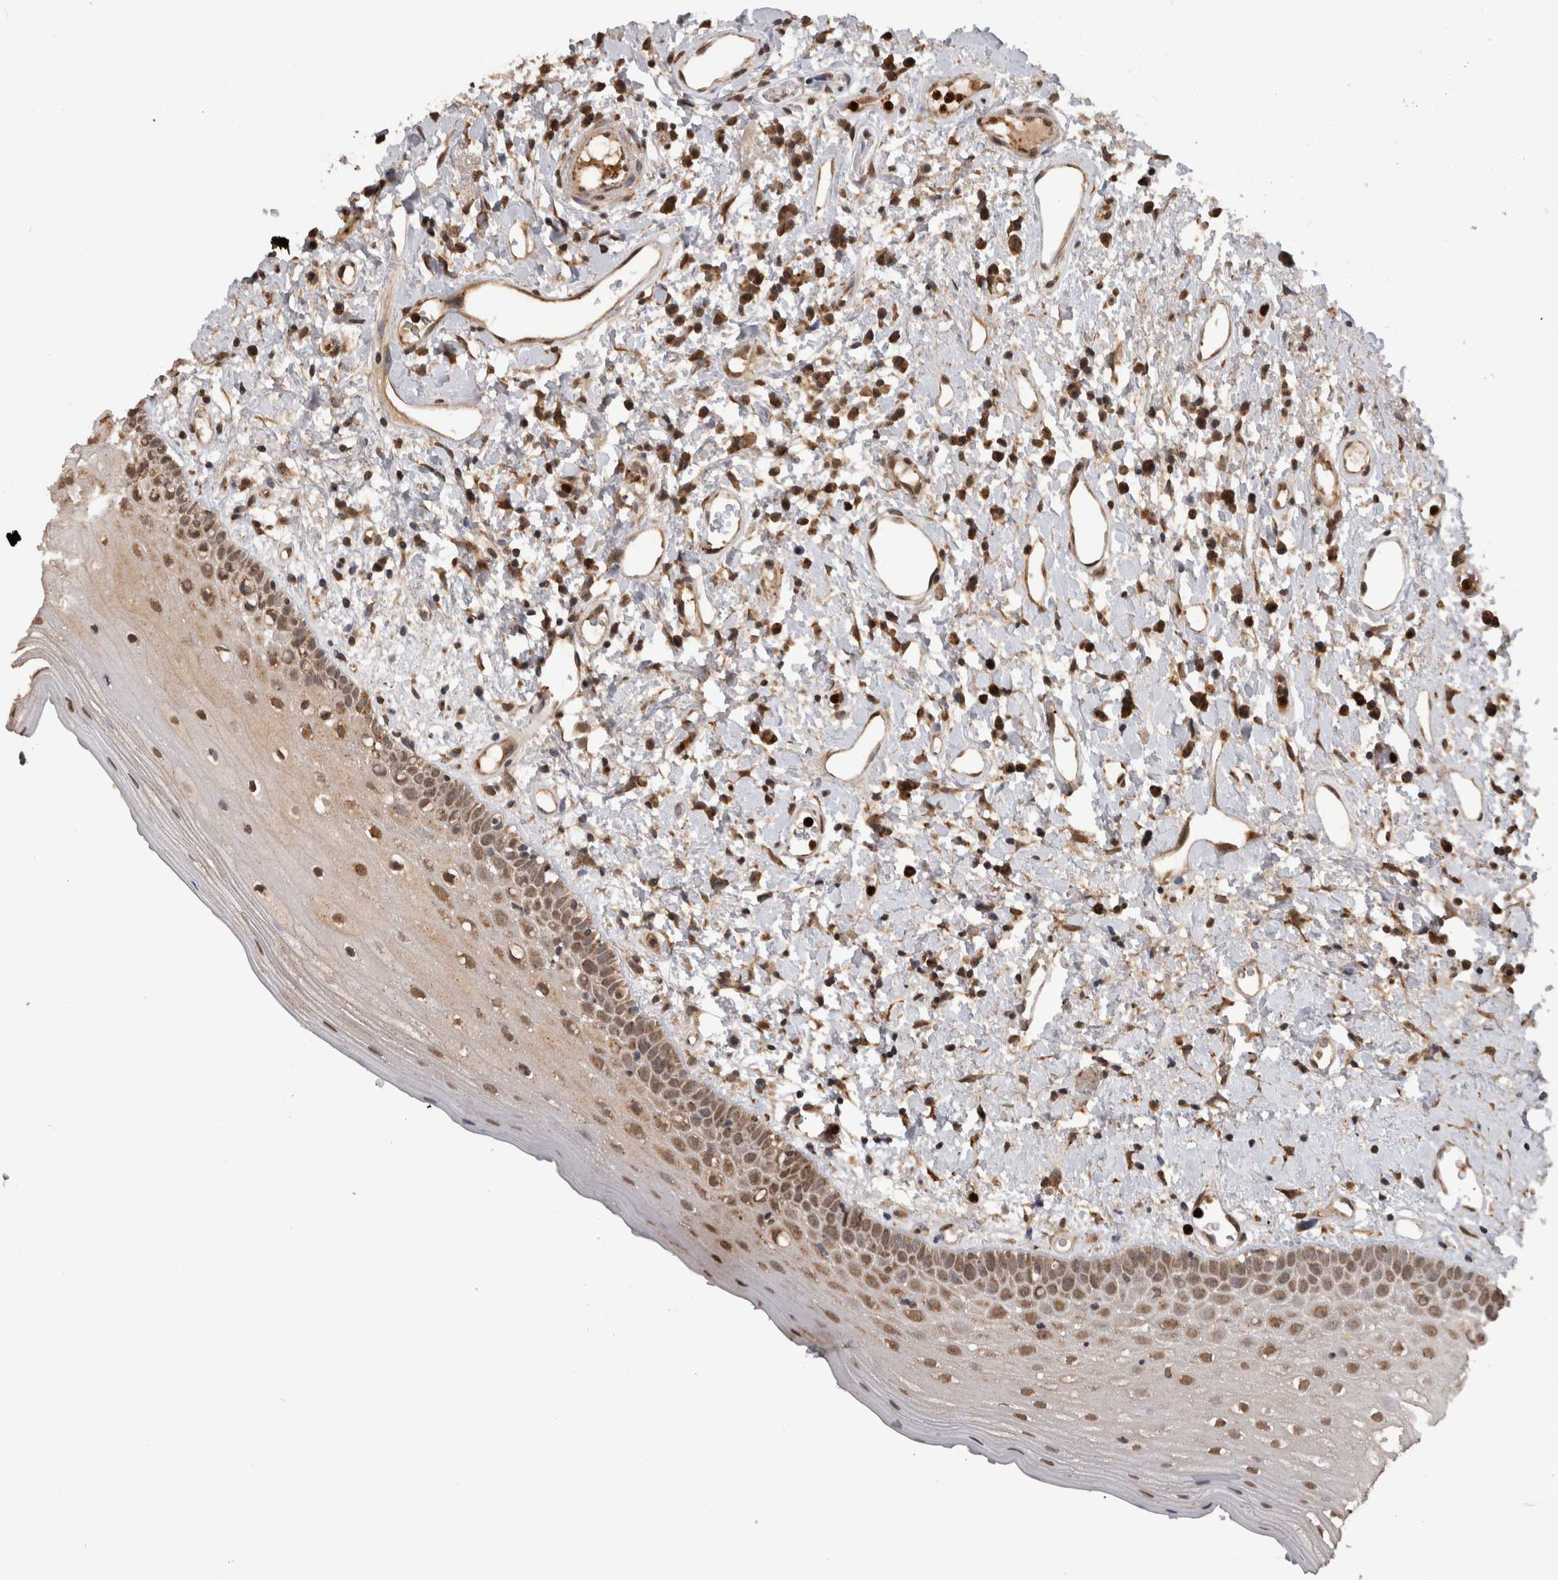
{"staining": {"intensity": "moderate", "quantity": ">75%", "location": "nuclear"}, "tissue": "oral mucosa", "cell_type": "Squamous epithelial cells", "image_type": "normal", "snomed": [{"axis": "morphology", "description": "Normal tissue, NOS"}, {"axis": "topography", "description": "Oral tissue"}], "caption": "IHC micrograph of unremarkable oral mucosa: oral mucosa stained using immunohistochemistry displays medium levels of moderate protein expression localized specifically in the nuclear of squamous epithelial cells, appearing as a nuclear brown color.", "gene": "PAK4", "patient": {"sex": "female", "age": 76}}